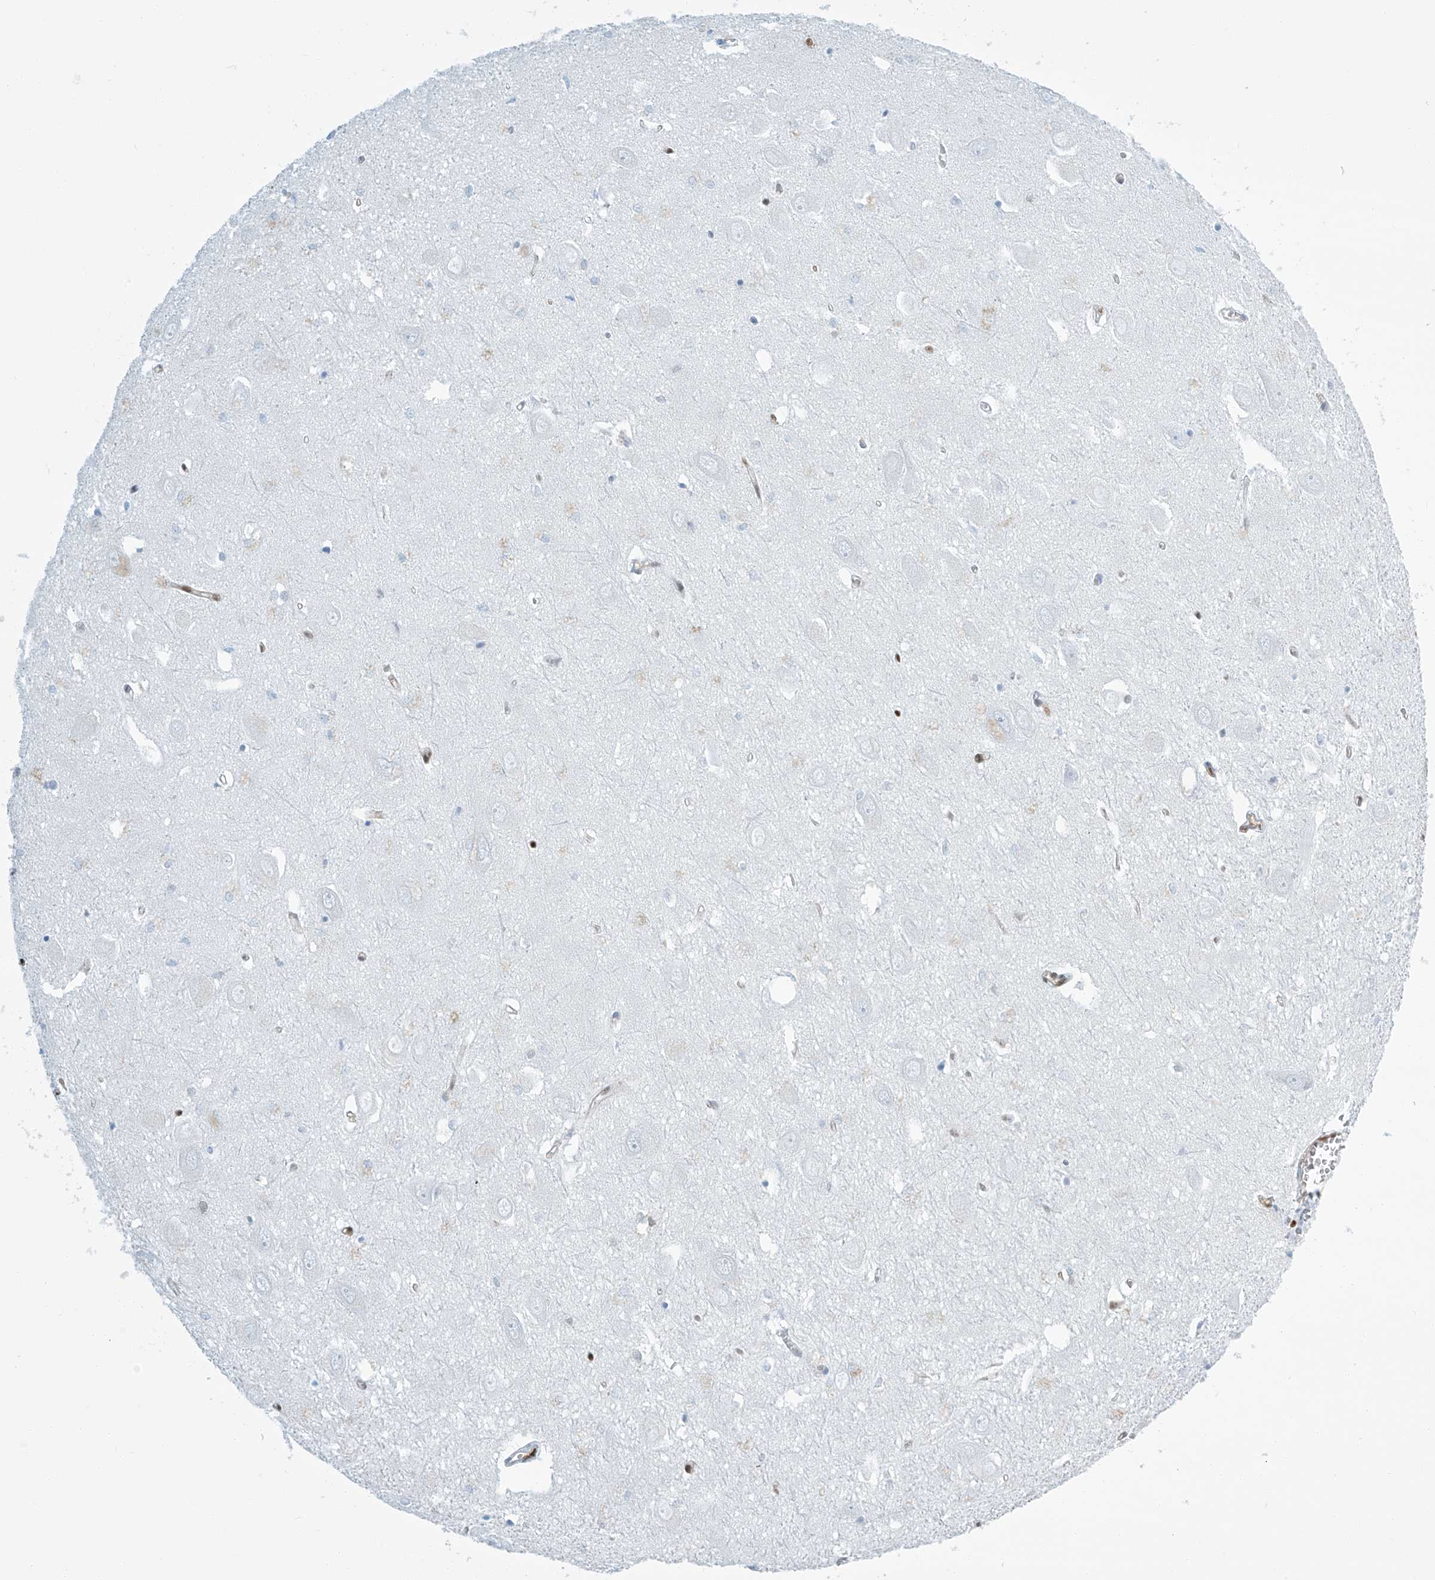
{"staining": {"intensity": "moderate", "quantity": "25%-75%", "location": "nuclear"}, "tissue": "hippocampus", "cell_type": "Glial cells", "image_type": "normal", "snomed": [{"axis": "morphology", "description": "Normal tissue, NOS"}, {"axis": "topography", "description": "Hippocampus"}], "caption": "High-power microscopy captured an IHC micrograph of unremarkable hippocampus, revealing moderate nuclear expression in approximately 25%-75% of glial cells.", "gene": "ENSG00000257390", "patient": {"sex": "female", "age": 64}}